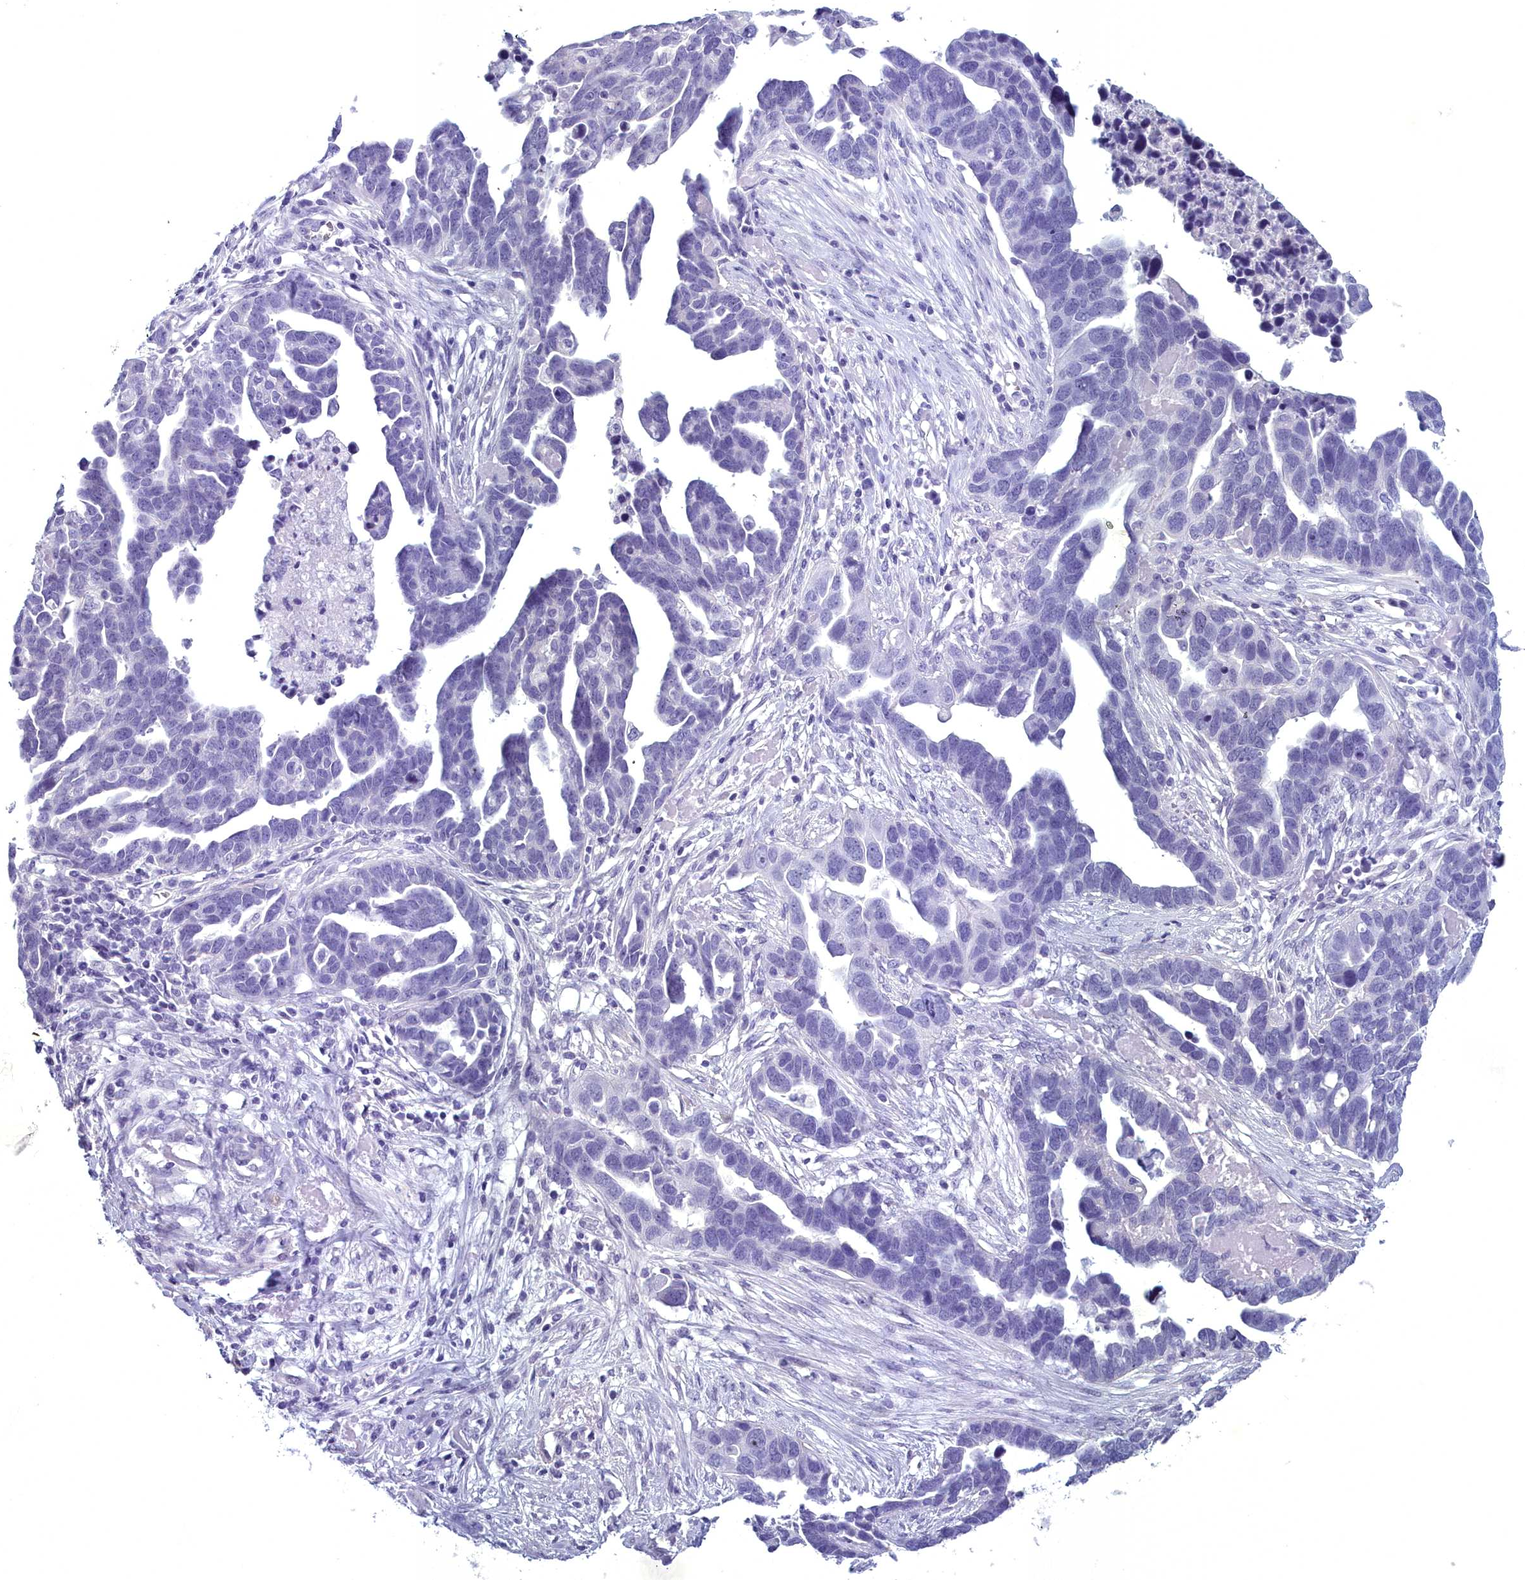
{"staining": {"intensity": "negative", "quantity": "none", "location": "none"}, "tissue": "ovarian cancer", "cell_type": "Tumor cells", "image_type": "cancer", "snomed": [{"axis": "morphology", "description": "Cystadenocarcinoma, serous, NOS"}, {"axis": "topography", "description": "Ovary"}], "caption": "This is an immunohistochemistry (IHC) photomicrograph of ovarian cancer. There is no positivity in tumor cells.", "gene": "MAP6", "patient": {"sex": "female", "age": 54}}